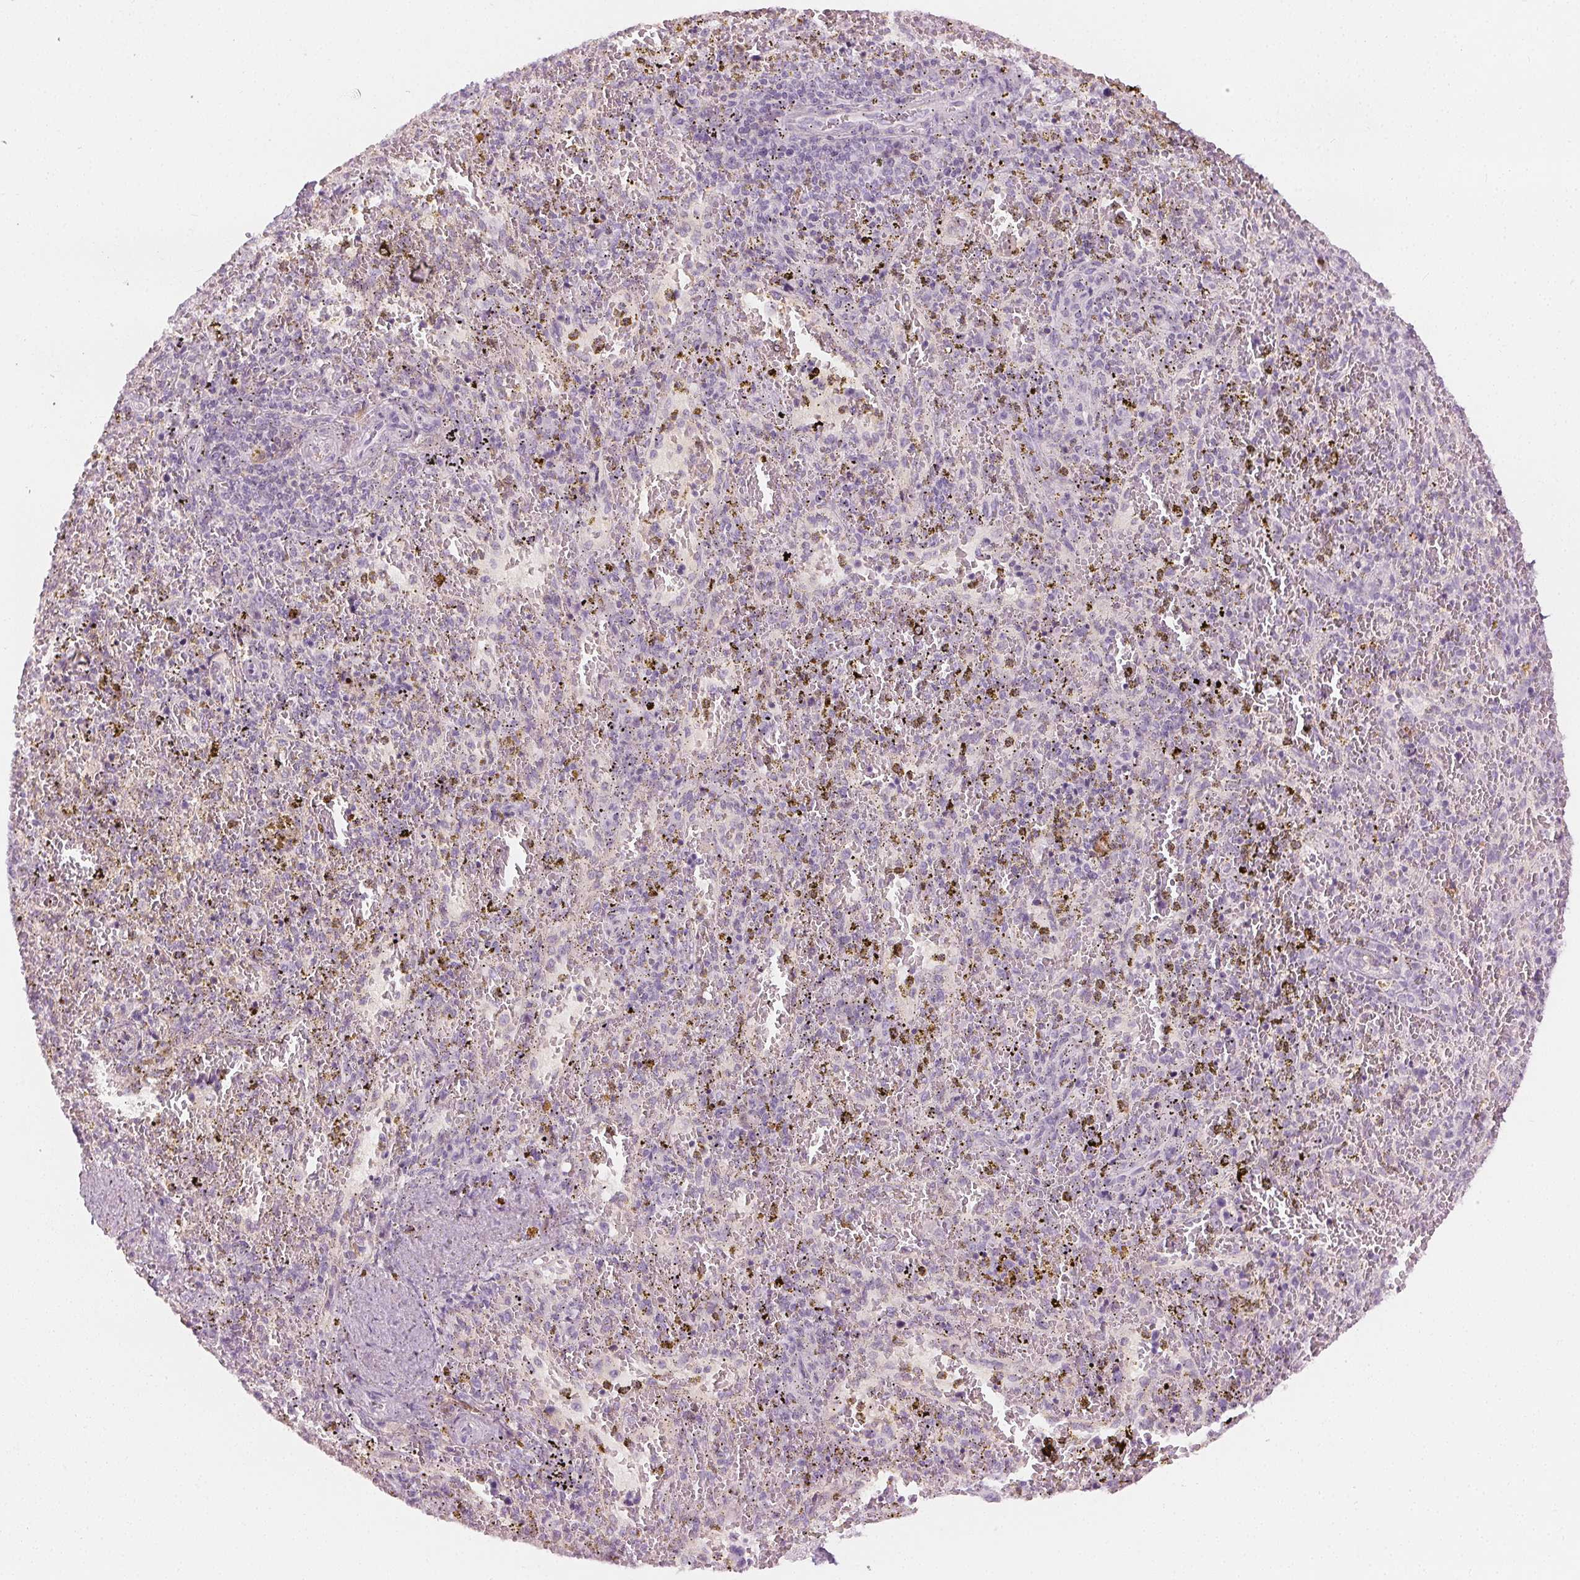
{"staining": {"intensity": "negative", "quantity": "none", "location": "none"}, "tissue": "spleen", "cell_type": "Cells in red pulp", "image_type": "normal", "snomed": [{"axis": "morphology", "description": "Normal tissue, NOS"}, {"axis": "topography", "description": "Spleen"}], "caption": "Immunohistochemical staining of benign human spleen shows no significant expression in cells in red pulp.", "gene": "AFM", "patient": {"sex": "female", "age": 50}}